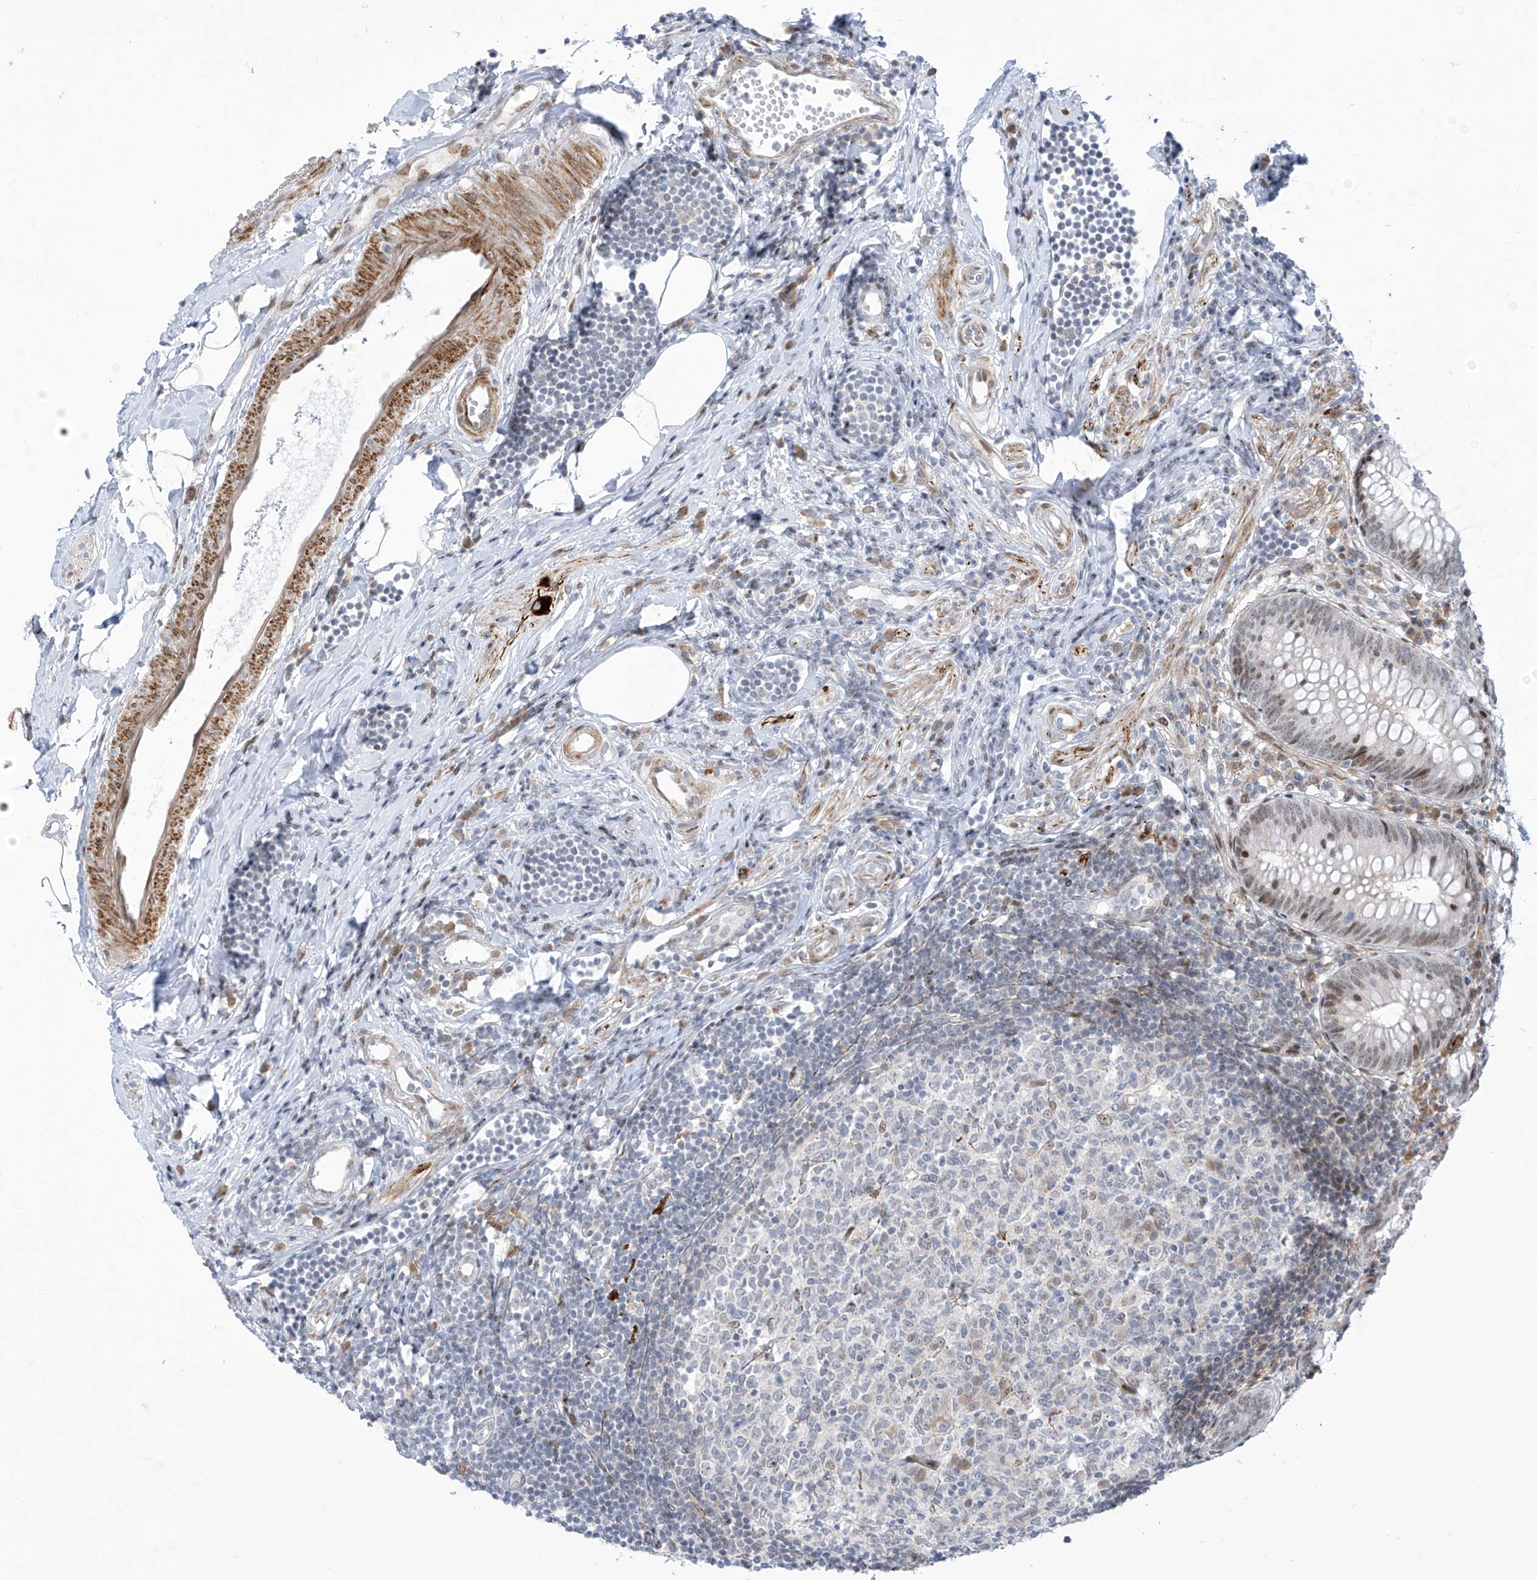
{"staining": {"intensity": "moderate", "quantity": "25%-75%", "location": "nuclear"}, "tissue": "appendix", "cell_type": "Glandular cells", "image_type": "normal", "snomed": [{"axis": "morphology", "description": "Normal tissue, NOS"}, {"axis": "topography", "description": "Appendix"}], "caption": "A brown stain highlights moderate nuclear staining of a protein in glandular cells of normal human appendix. (Stains: DAB in brown, nuclei in blue, Microscopy: brightfield microscopy at high magnification).", "gene": "LIN9", "patient": {"sex": "female", "age": 54}}